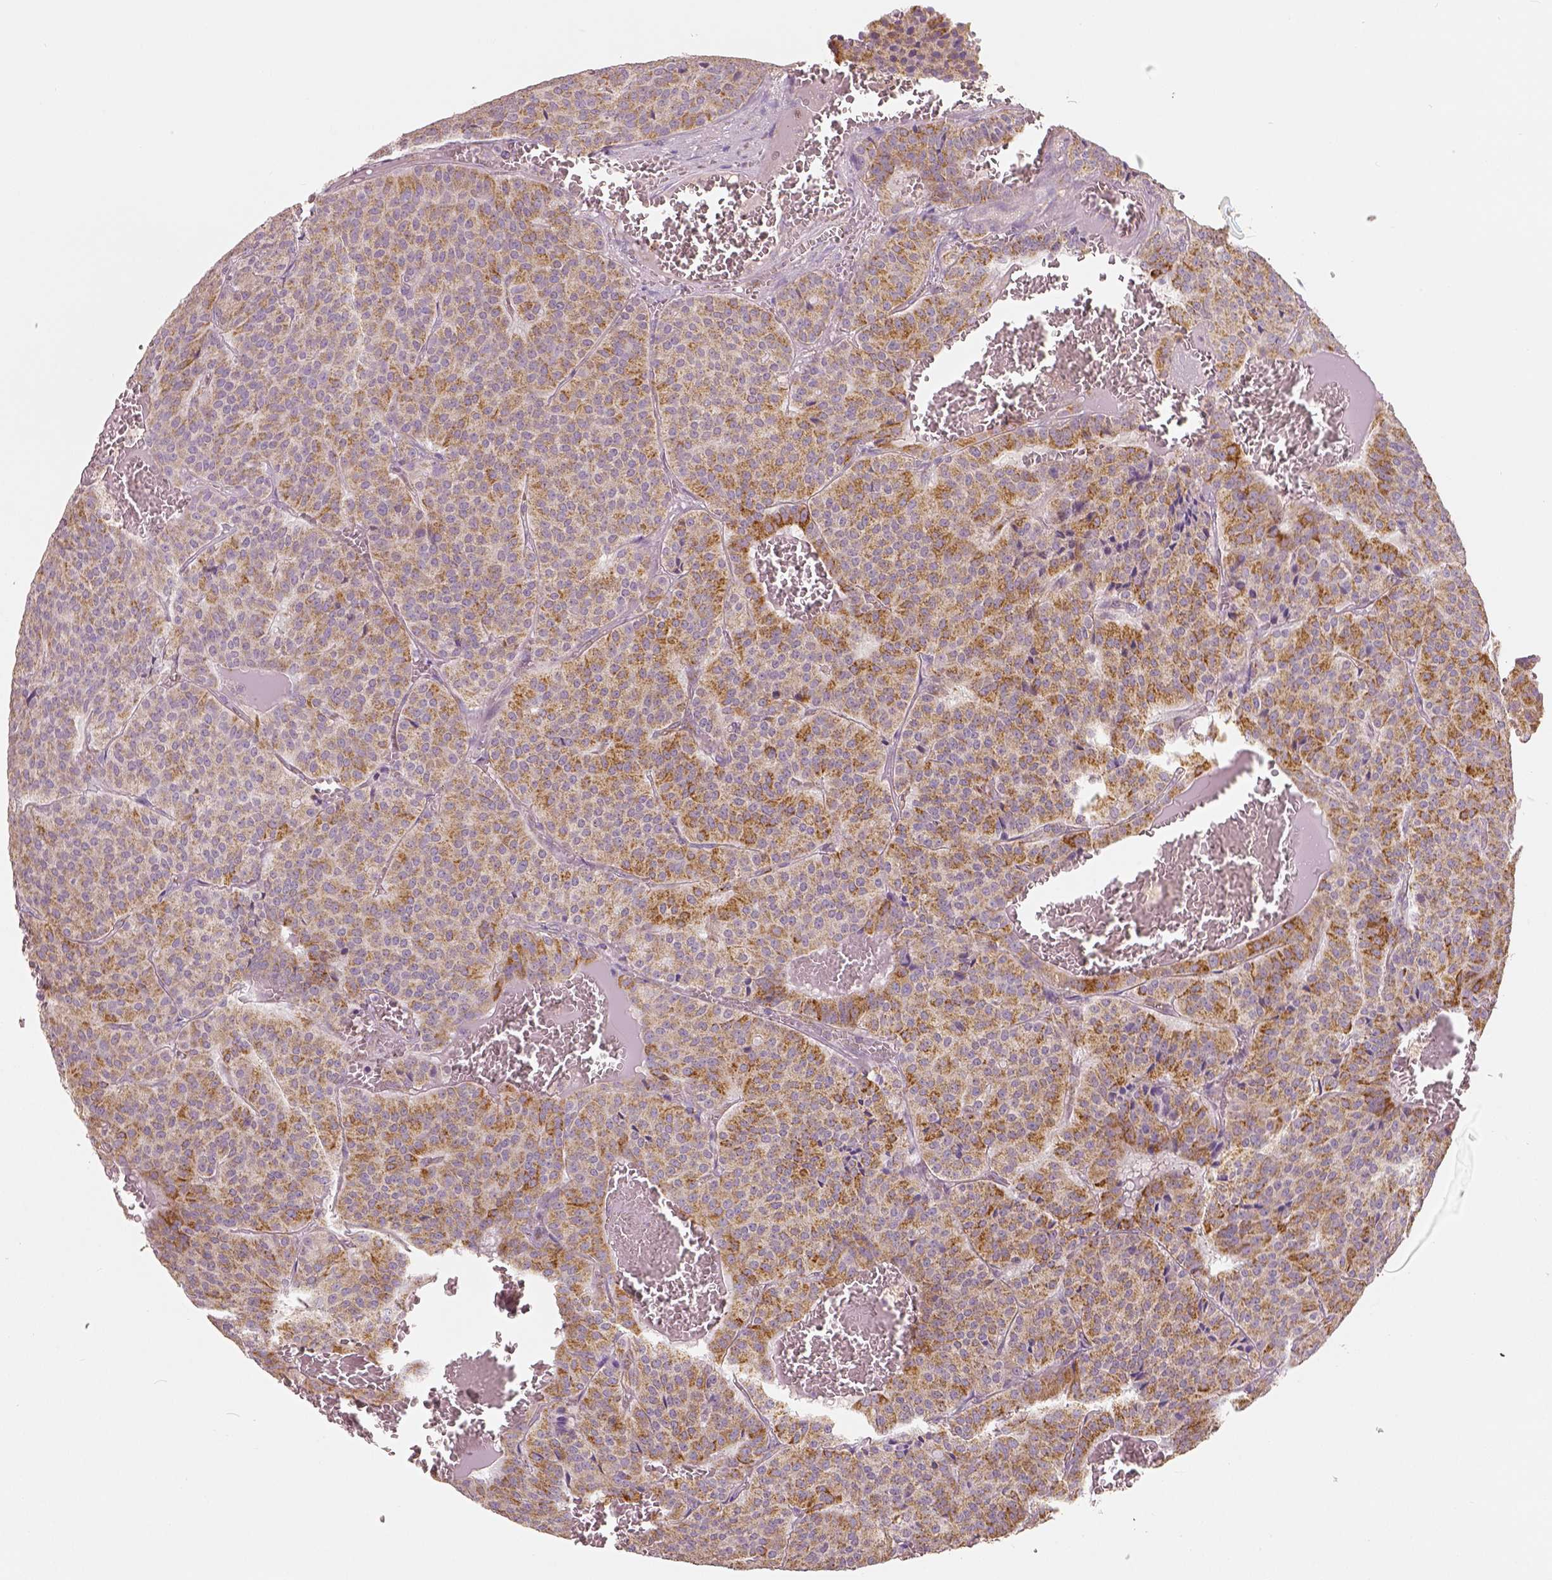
{"staining": {"intensity": "moderate", "quantity": ">75%", "location": "cytoplasmic/membranous"}, "tissue": "carcinoid", "cell_type": "Tumor cells", "image_type": "cancer", "snomed": [{"axis": "morphology", "description": "Carcinoid, malignant, NOS"}, {"axis": "topography", "description": "Lung"}], "caption": "Protein staining shows moderate cytoplasmic/membranous positivity in approximately >75% of tumor cells in carcinoid.", "gene": "PGAM5", "patient": {"sex": "male", "age": 70}}